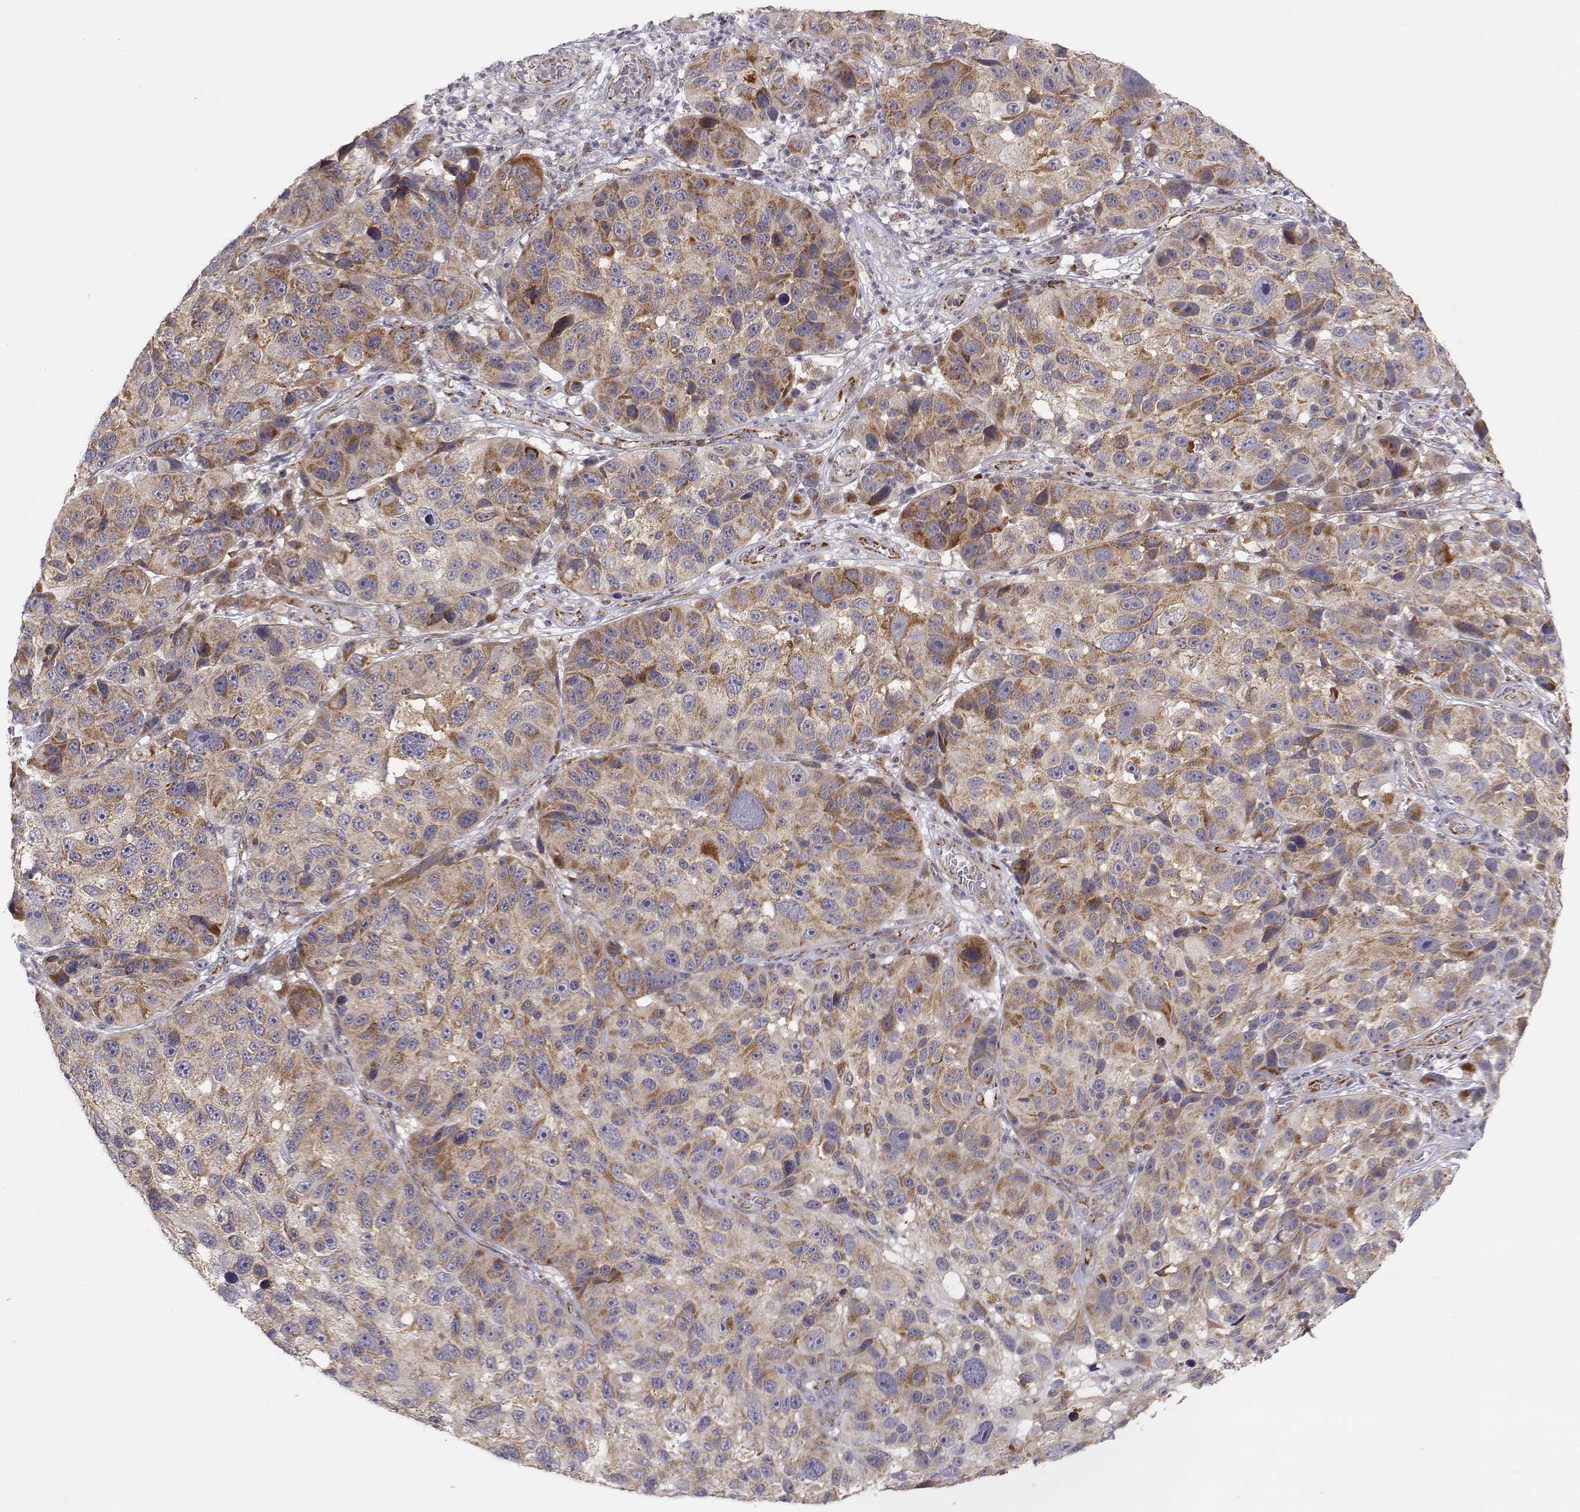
{"staining": {"intensity": "moderate", "quantity": "25%-75%", "location": "cytoplasmic/membranous"}, "tissue": "melanoma", "cell_type": "Tumor cells", "image_type": "cancer", "snomed": [{"axis": "morphology", "description": "Malignant melanoma, NOS"}, {"axis": "topography", "description": "Skin"}], "caption": "An IHC micrograph of neoplastic tissue is shown. Protein staining in brown shows moderate cytoplasmic/membranous positivity in melanoma within tumor cells. Using DAB (3,3'-diaminobenzidine) (brown) and hematoxylin (blue) stains, captured at high magnification using brightfield microscopy.", "gene": "EXOG", "patient": {"sex": "male", "age": 53}}